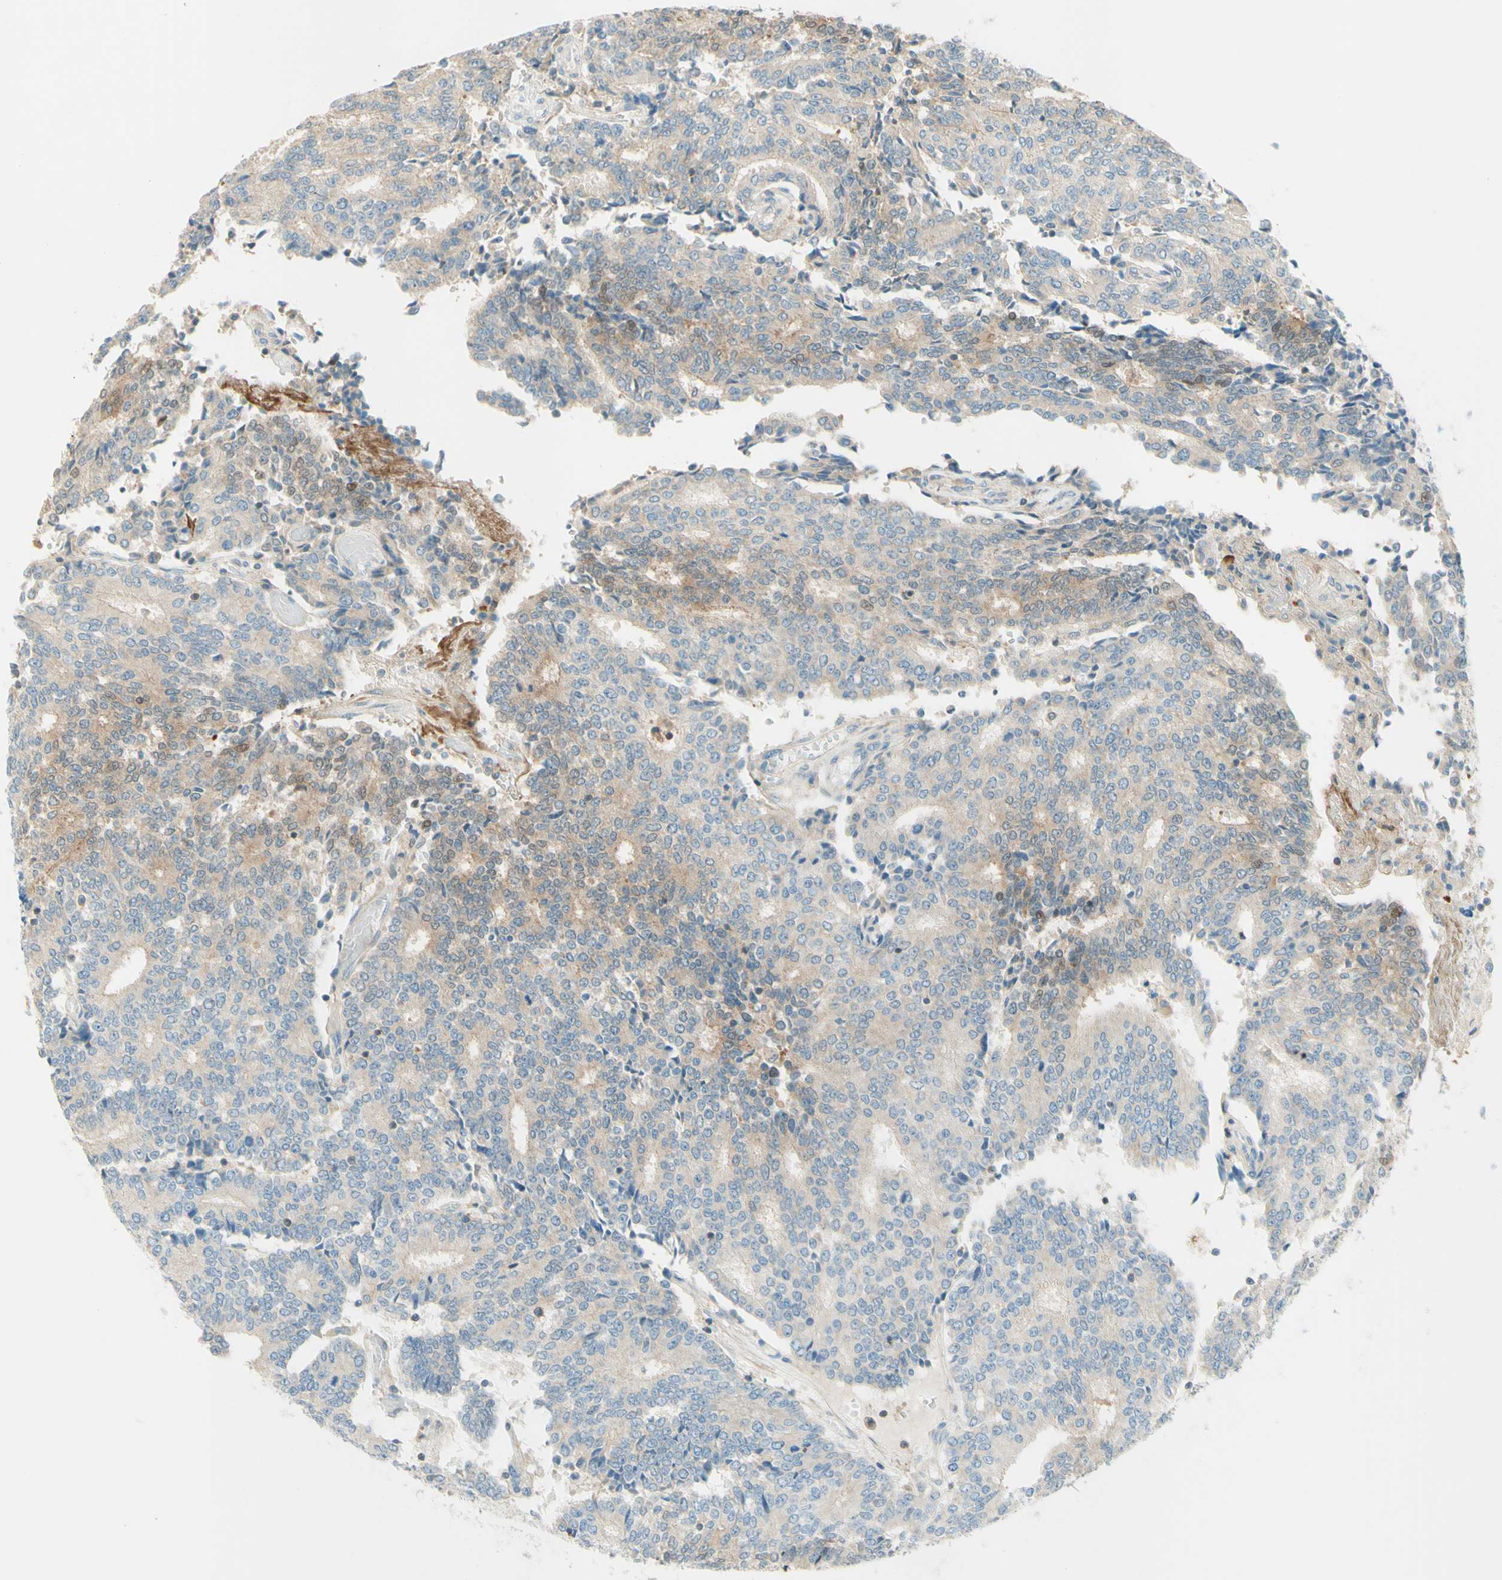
{"staining": {"intensity": "weak", "quantity": "25%-75%", "location": "cytoplasmic/membranous"}, "tissue": "prostate cancer", "cell_type": "Tumor cells", "image_type": "cancer", "snomed": [{"axis": "morphology", "description": "Normal tissue, NOS"}, {"axis": "morphology", "description": "Adenocarcinoma, High grade"}, {"axis": "topography", "description": "Prostate"}, {"axis": "topography", "description": "Seminal veicle"}], "caption": "Tumor cells show low levels of weak cytoplasmic/membranous staining in approximately 25%-75% of cells in human prostate cancer (adenocarcinoma (high-grade)). (IHC, brightfield microscopy, high magnification).", "gene": "PROM1", "patient": {"sex": "male", "age": 55}}